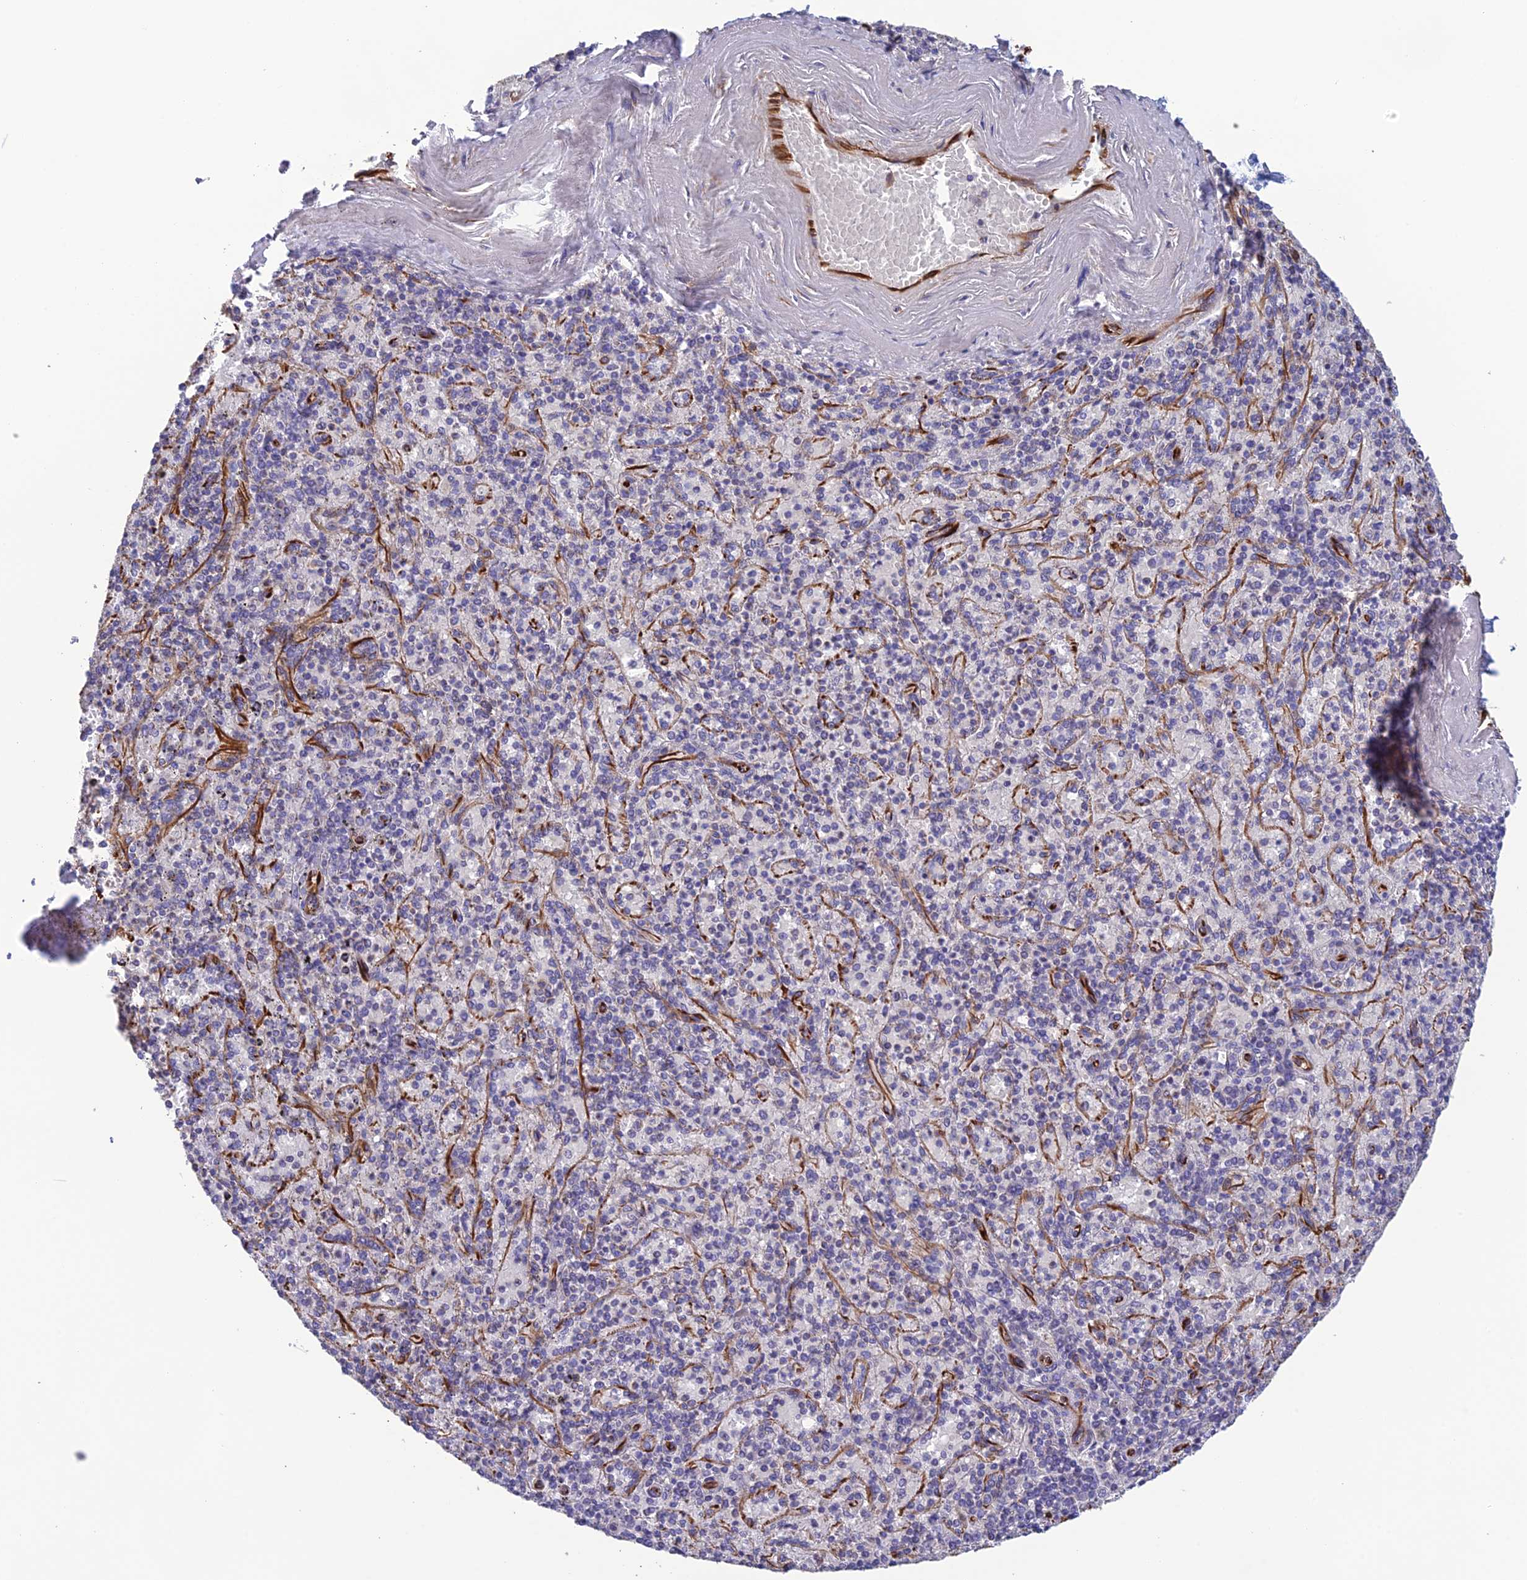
{"staining": {"intensity": "weak", "quantity": "<25%", "location": "cytoplasmic/membranous"}, "tissue": "spleen", "cell_type": "Cells in red pulp", "image_type": "normal", "snomed": [{"axis": "morphology", "description": "Normal tissue, NOS"}, {"axis": "topography", "description": "Spleen"}], "caption": "Immunohistochemistry photomicrograph of unremarkable spleen: spleen stained with DAB (3,3'-diaminobenzidine) reveals no significant protein staining in cells in red pulp. Brightfield microscopy of immunohistochemistry stained with DAB (brown) and hematoxylin (blue), captured at high magnification.", "gene": "FBXL20", "patient": {"sex": "male", "age": 82}}